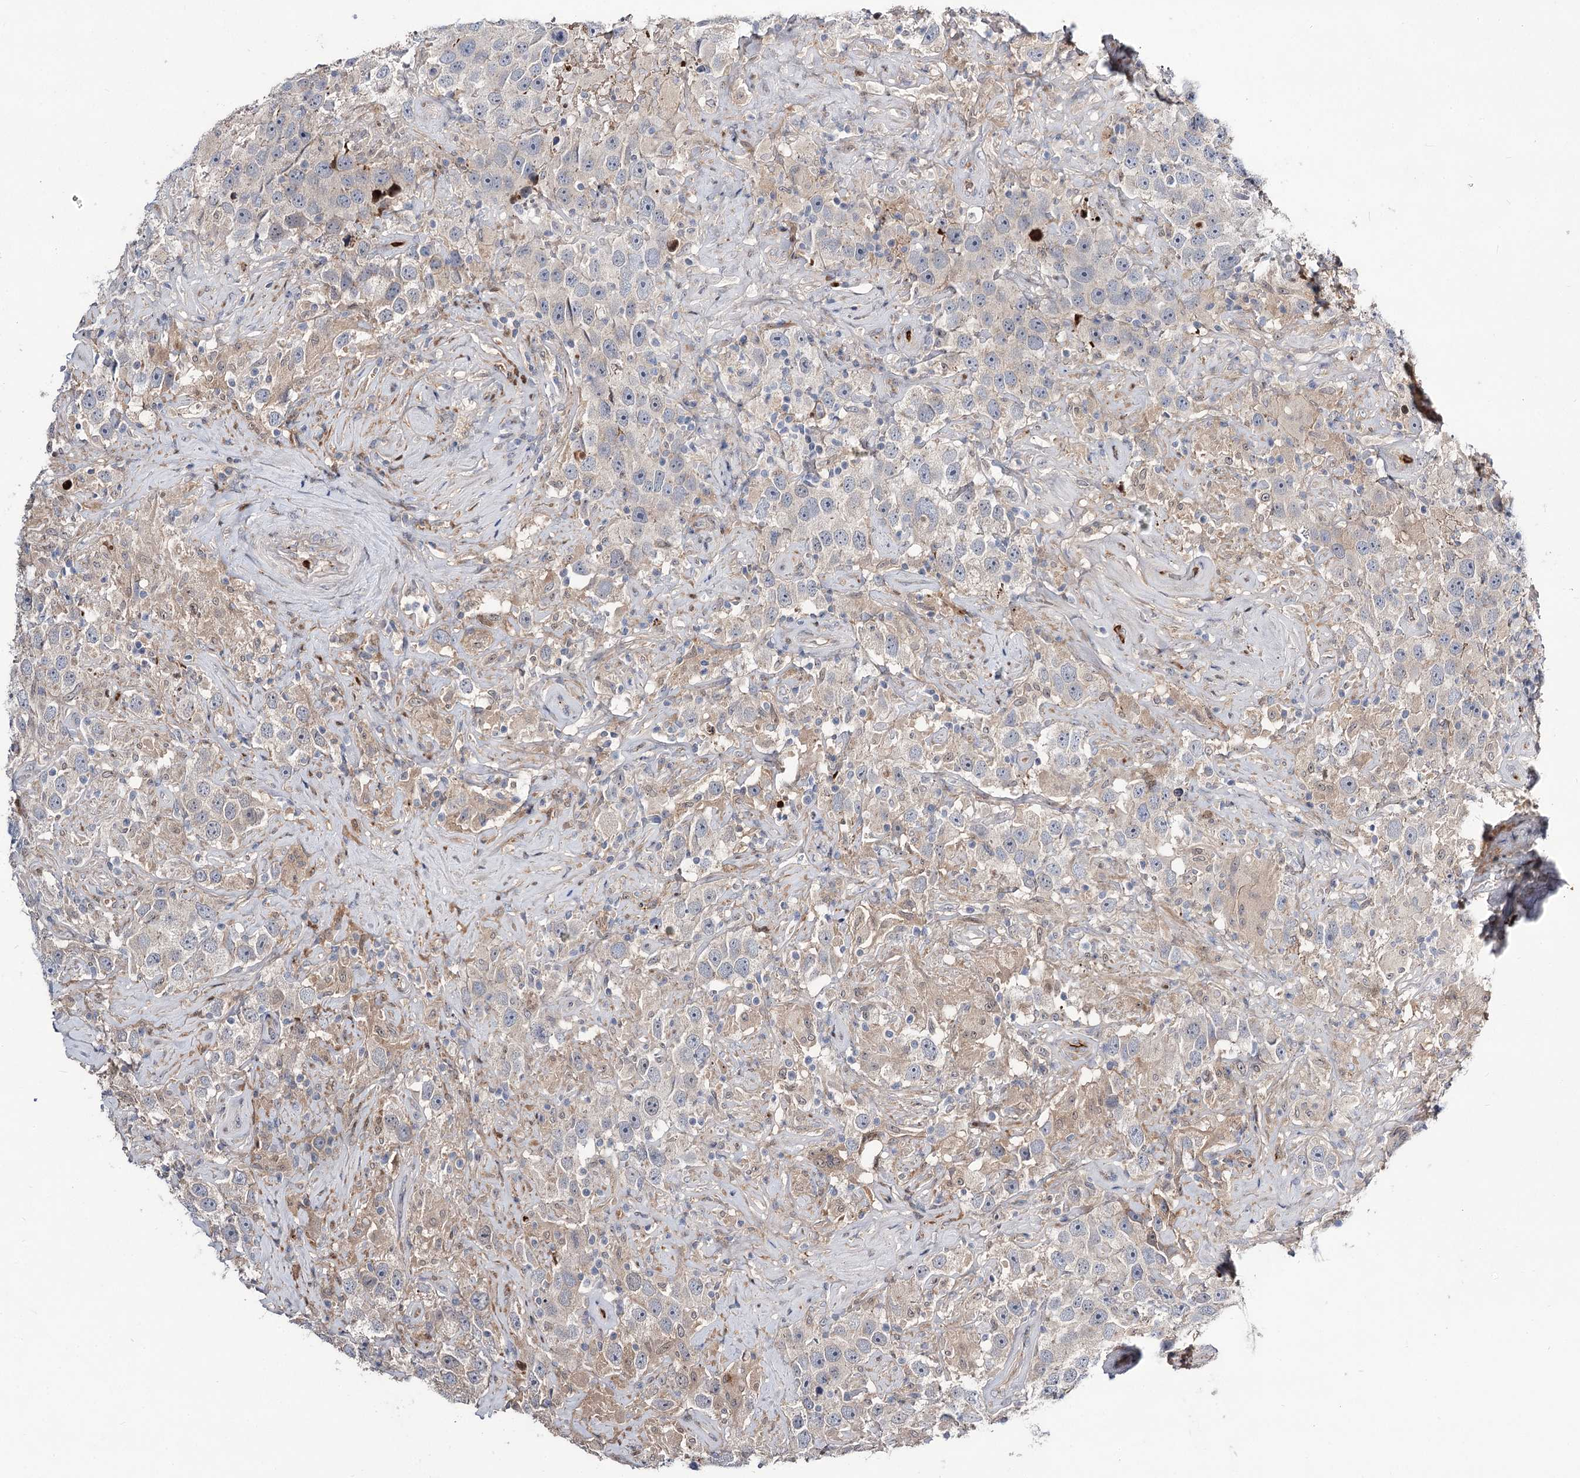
{"staining": {"intensity": "negative", "quantity": "none", "location": "none"}, "tissue": "testis cancer", "cell_type": "Tumor cells", "image_type": "cancer", "snomed": [{"axis": "morphology", "description": "Seminoma, NOS"}, {"axis": "topography", "description": "Testis"}], "caption": "This histopathology image is of testis cancer stained with immunohistochemistry to label a protein in brown with the nuclei are counter-stained blue. There is no staining in tumor cells.", "gene": "ITFG2", "patient": {"sex": "male", "age": 49}}